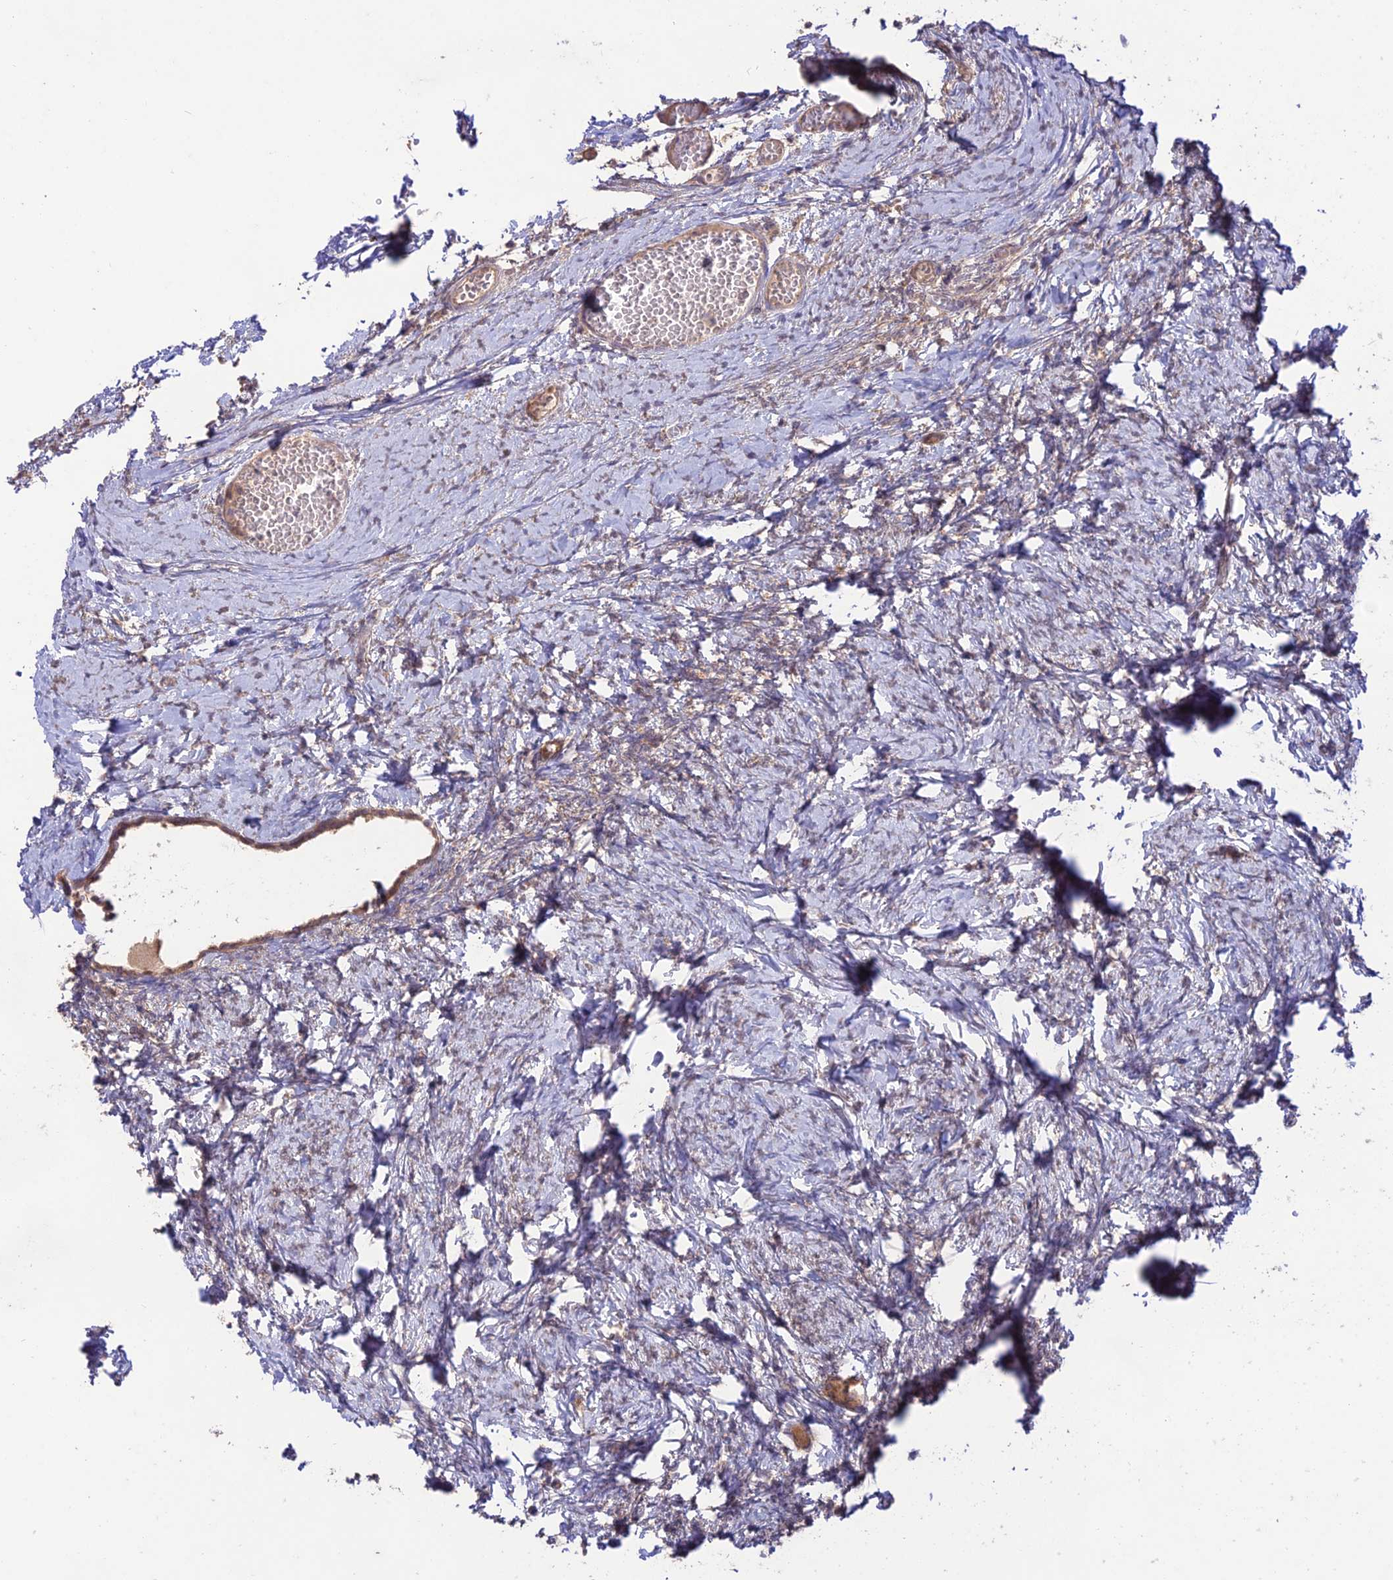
{"staining": {"intensity": "moderate", "quantity": ">75%", "location": "cytoplasmic/membranous"}, "tissue": "ovary", "cell_type": "Follicle cells", "image_type": "normal", "snomed": [{"axis": "morphology", "description": "Normal tissue, NOS"}, {"axis": "topography", "description": "Ovary"}], "caption": "The immunohistochemical stain labels moderate cytoplasmic/membranous positivity in follicle cells of unremarkable ovary.", "gene": "TMEM259", "patient": {"sex": "female", "age": 27}}